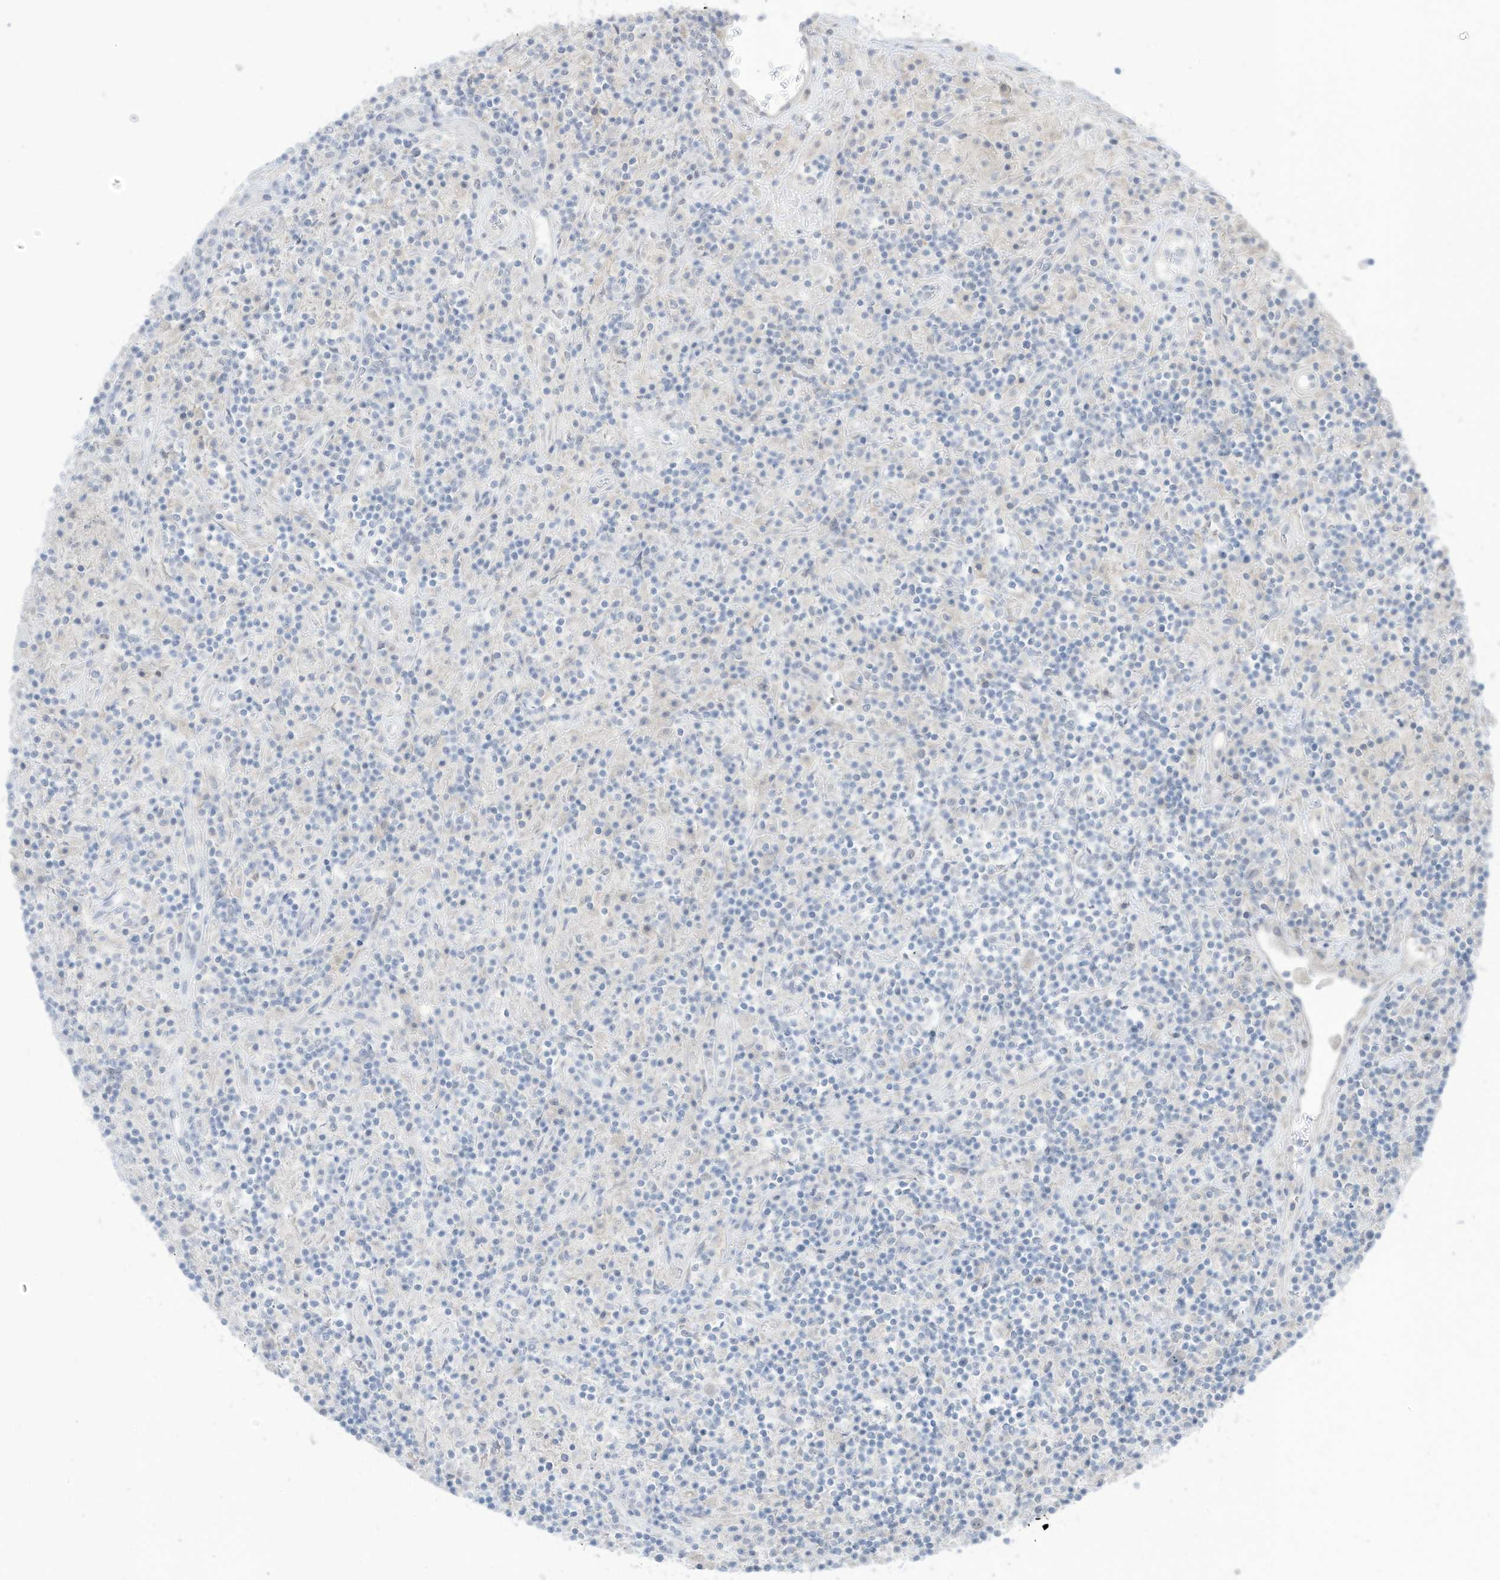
{"staining": {"intensity": "negative", "quantity": "none", "location": "none"}, "tissue": "lymphoma", "cell_type": "Tumor cells", "image_type": "cancer", "snomed": [{"axis": "morphology", "description": "Hodgkin's disease, NOS"}, {"axis": "topography", "description": "Lymph node"}], "caption": "The IHC image has no significant staining in tumor cells of Hodgkin's disease tissue.", "gene": "OGT", "patient": {"sex": "male", "age": 70}}